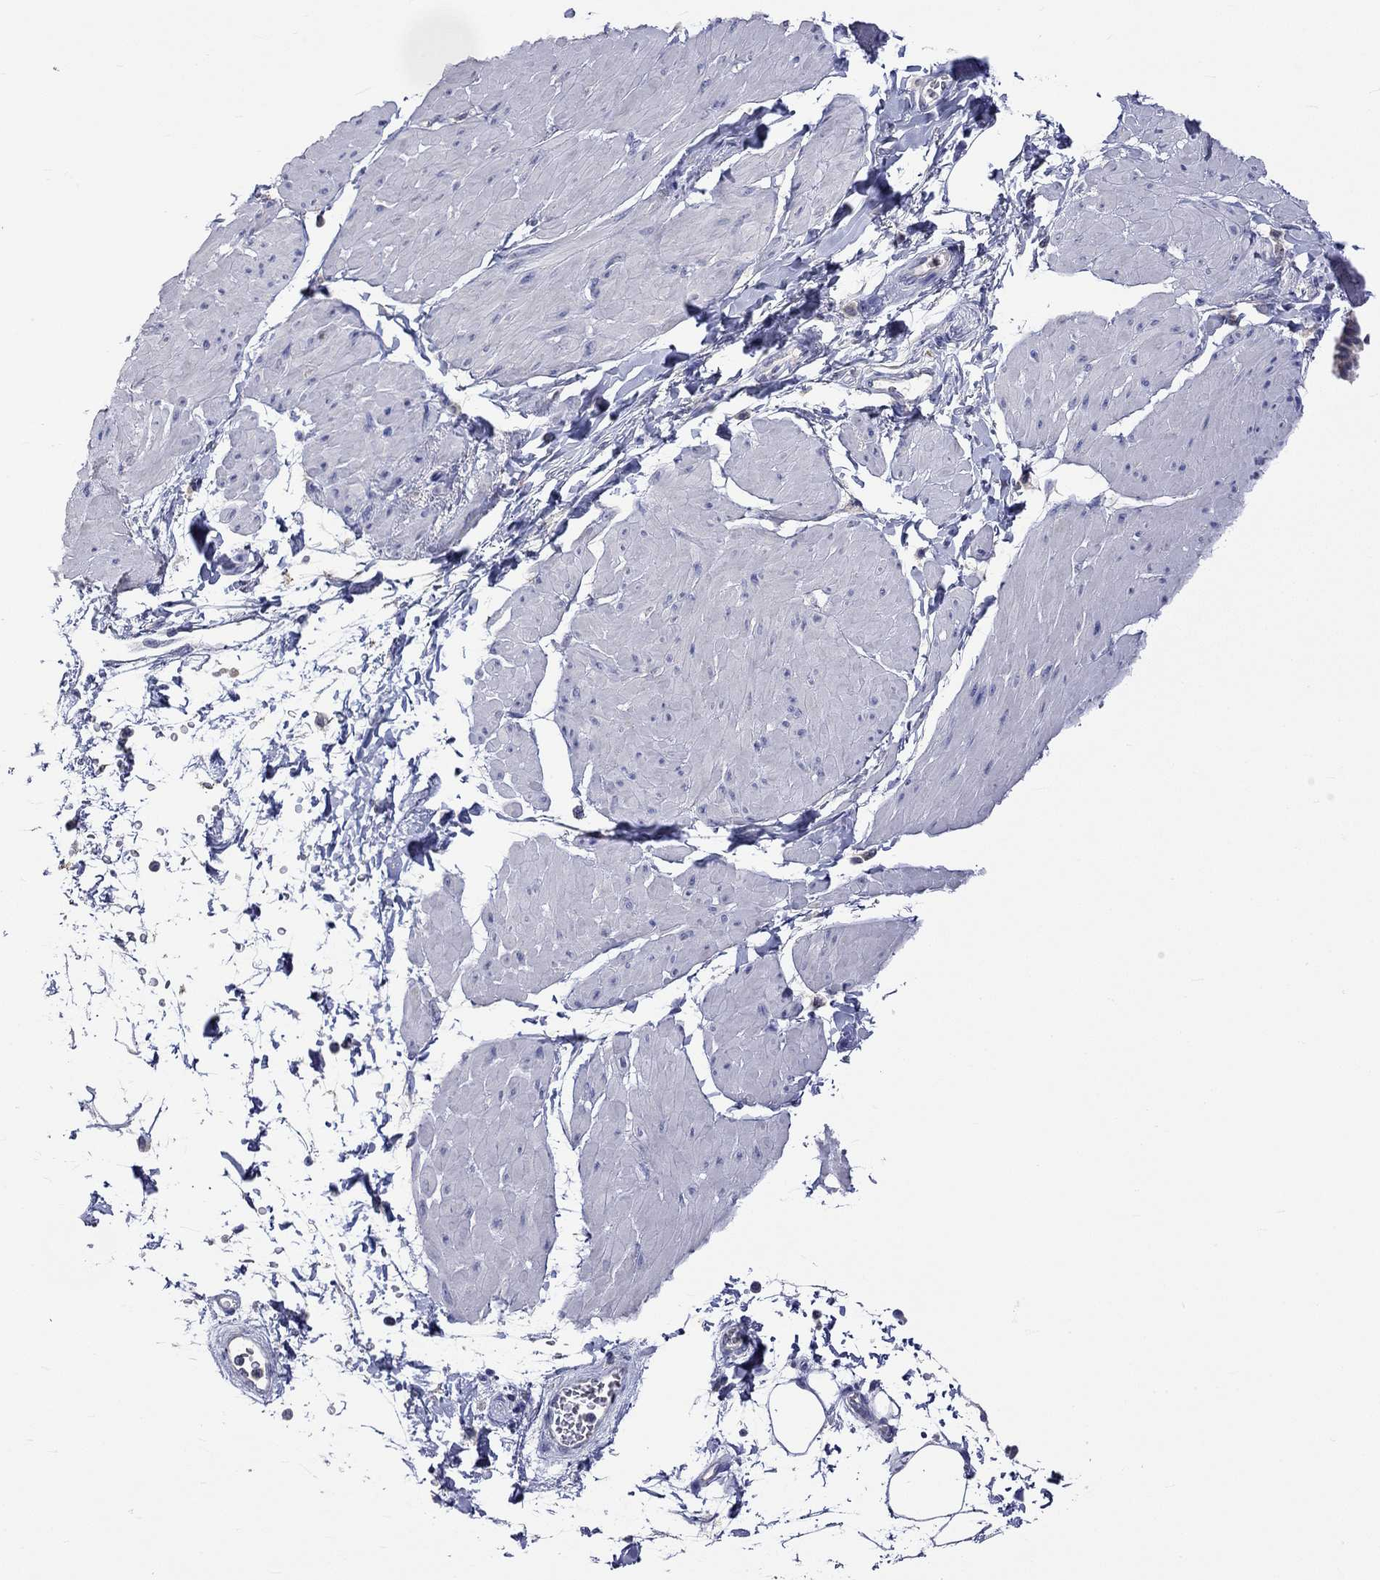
{"staining": {"intensity": "negative", "quantity": "none", "location": "none"}, "tissue": "smooth muscle", "cell_type": "Smooth muscle cells", "image_type": "normal", "snomed": [{"axis": "morphology", "description": "Normal tissue, NOS"}, {"axis": "topography", "description": "Adipose tissue"}, {"axis": "topography", "description": "Smooth muscle"}, {"axis": "topography", "description": "Peripheral nerve tissue"}], "caption": "This is a image of immunohistochemistry staining of benign smooth muscle, which shows no expression in smooth muscle cells. Nuclei are stained in blue.", "gene": "LRFN4", "patient": {"sex": "male", "age": 83}}